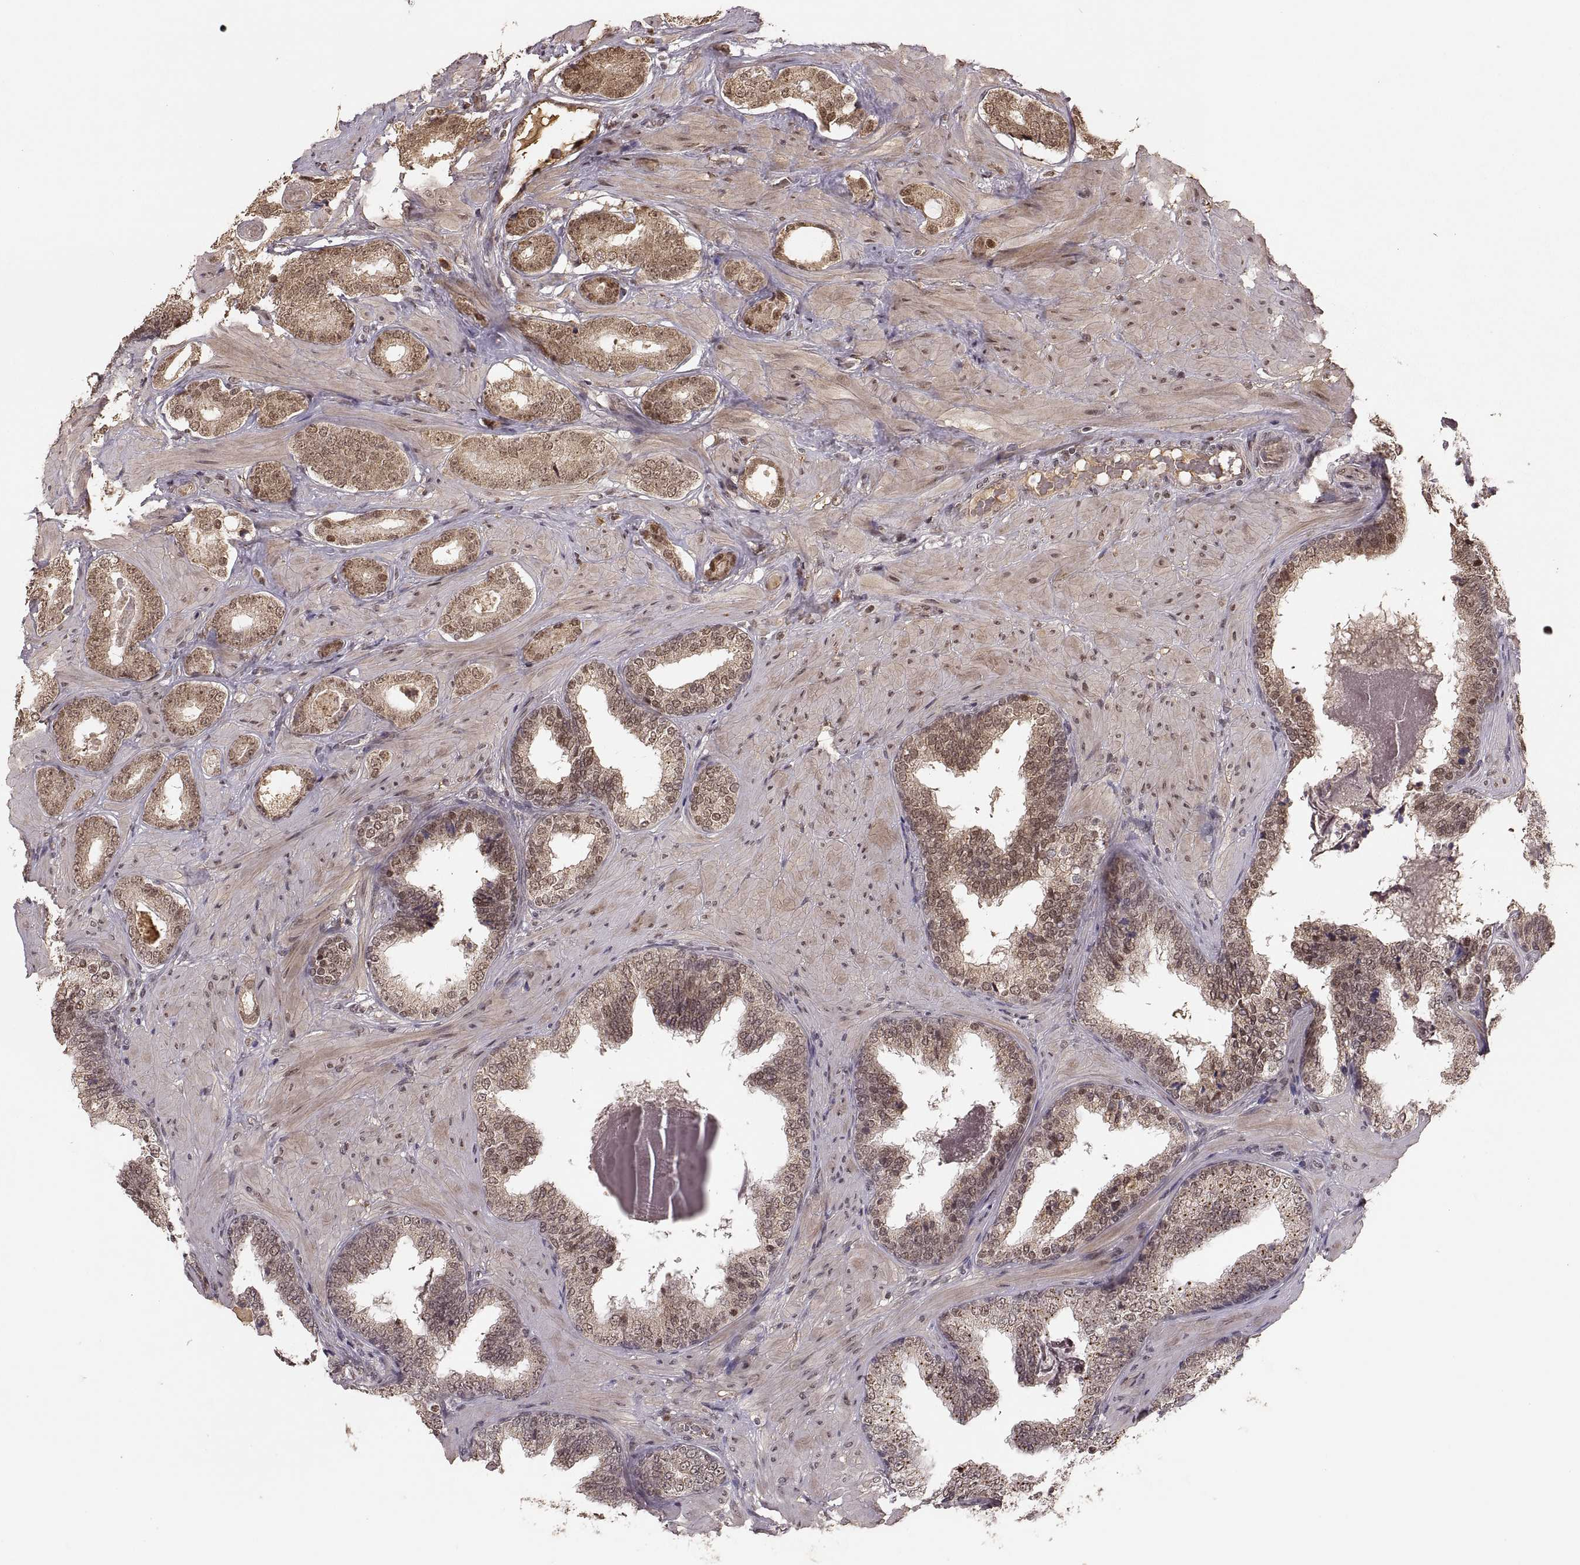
{"staining": {"intensity": "moderate", "quantity": ">75%", "location": "cytoplasmic/membranous,nuclear"}, "tissue": "prostate cancer", "cell_type": "Tumor cells", "image_type": "cancer", "snomed": [{"axis": "morphology", "description": "Adenocarcinoma, Low grade"}, {"axis": "topography", "description": "Prostate"}], "caption": "Moderate cytoplasmic/membranous and nuclear protein expression is identified in approximately >75% of tumor cells in prostate cancer. (Brightfield microscopy of DAB IHC at high magnification).", "gene": "RFT1", "patient": {"sex": "male", "age": 60}}